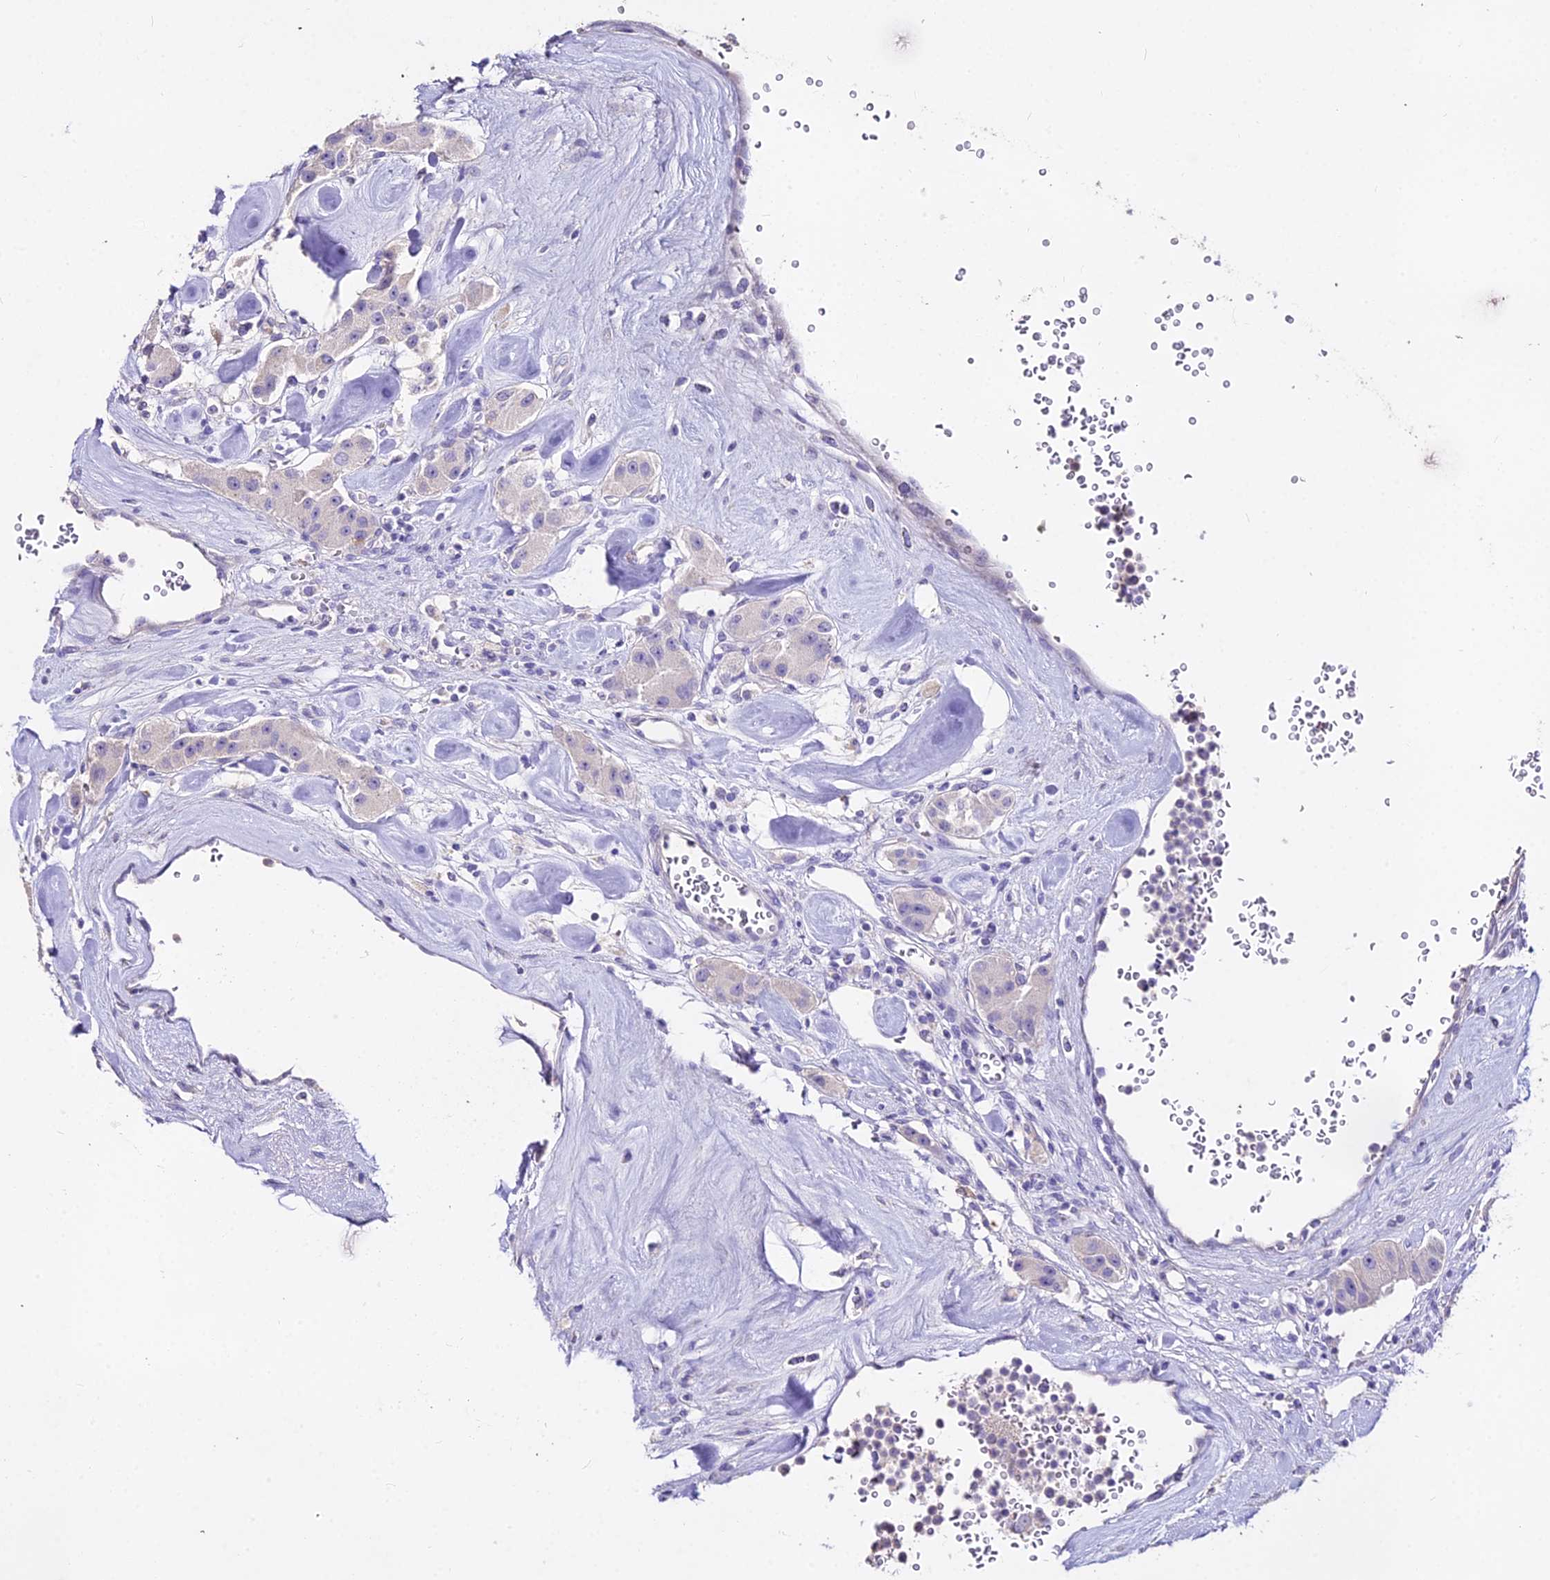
{"staining": {"intensity": "negative", "quantity": "none", "location": "none"}, "tissue": "carcinoid", "cell_type": "Tumor cells", "image_type": "cancer", "snomed": [{"axis": "morphology", "description": "Carcinoid, malignant, NOS"}, {"axis": "topography", "description": "Pancreas"}], "caption": "This is a image of IHC staining of malignant carcinoid, which shows no staining in tumor cells.", "gene": "GLYAT", "patient": {"sex": "male", "age": 41}}